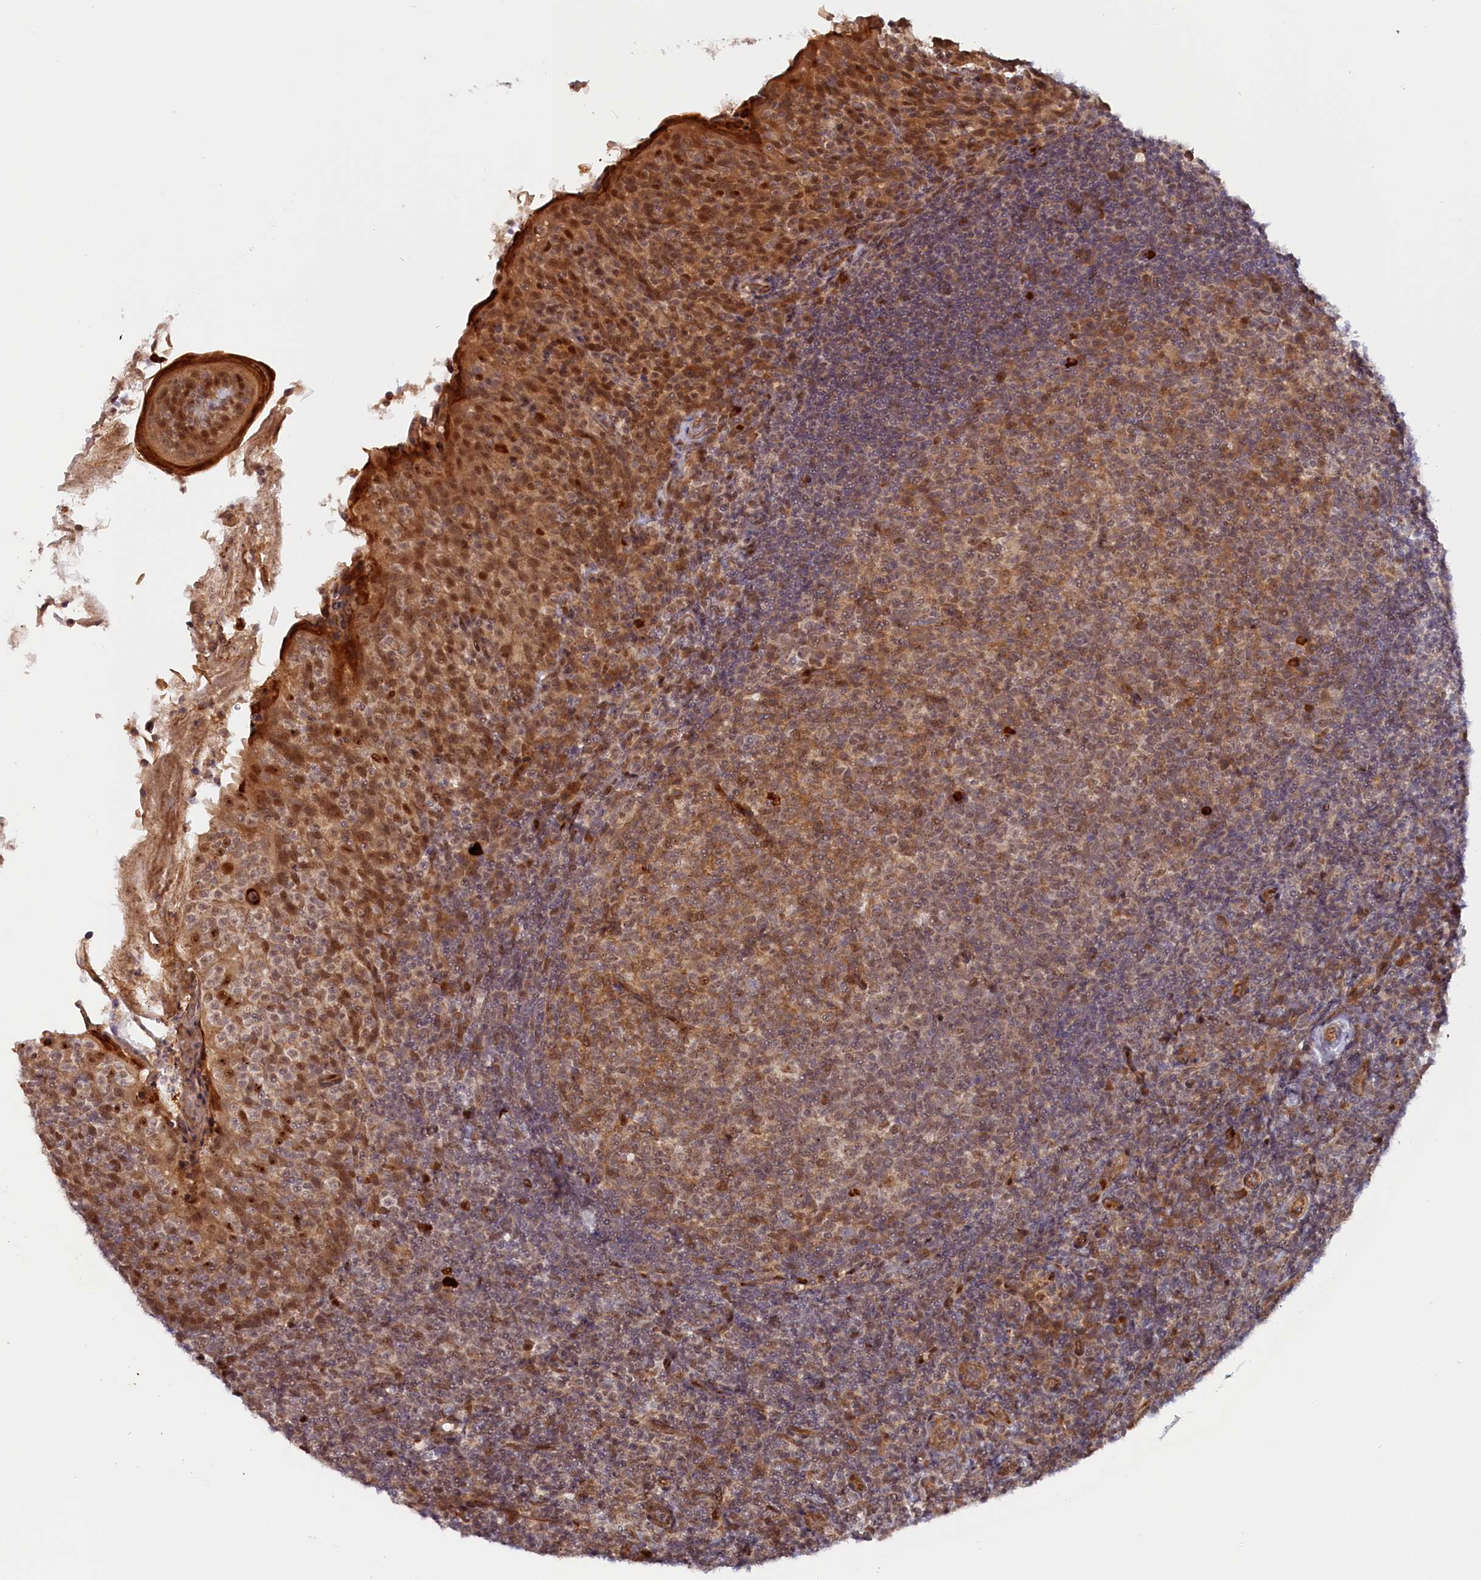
{"staining": {"intensity": "moderate", "quantity": "<25%", "location": "cytoplasmic/membranous,nuclear"}, "tissue": "tonsil", "cell_type": "Germinal center cells", "image_type": "normal", "snomed": [{"axis": "morphology", "description": "Normal tissue, NOS"}, {"axis": "topography", "description": "Tonsil"}], "caption": "A high-resolution image shows IHC staining of benign tonsil, which displays moderate cytoplasmic/membranous,nuclear staining in approximately <25% of germinal center cells. The protein is stained brown, and the nuclei are stained in blue (DAB IHC with brightfield microscopy, high magnification).", "gene": "ANKRD24", "patient": {"sex": "female", "age": 10}}